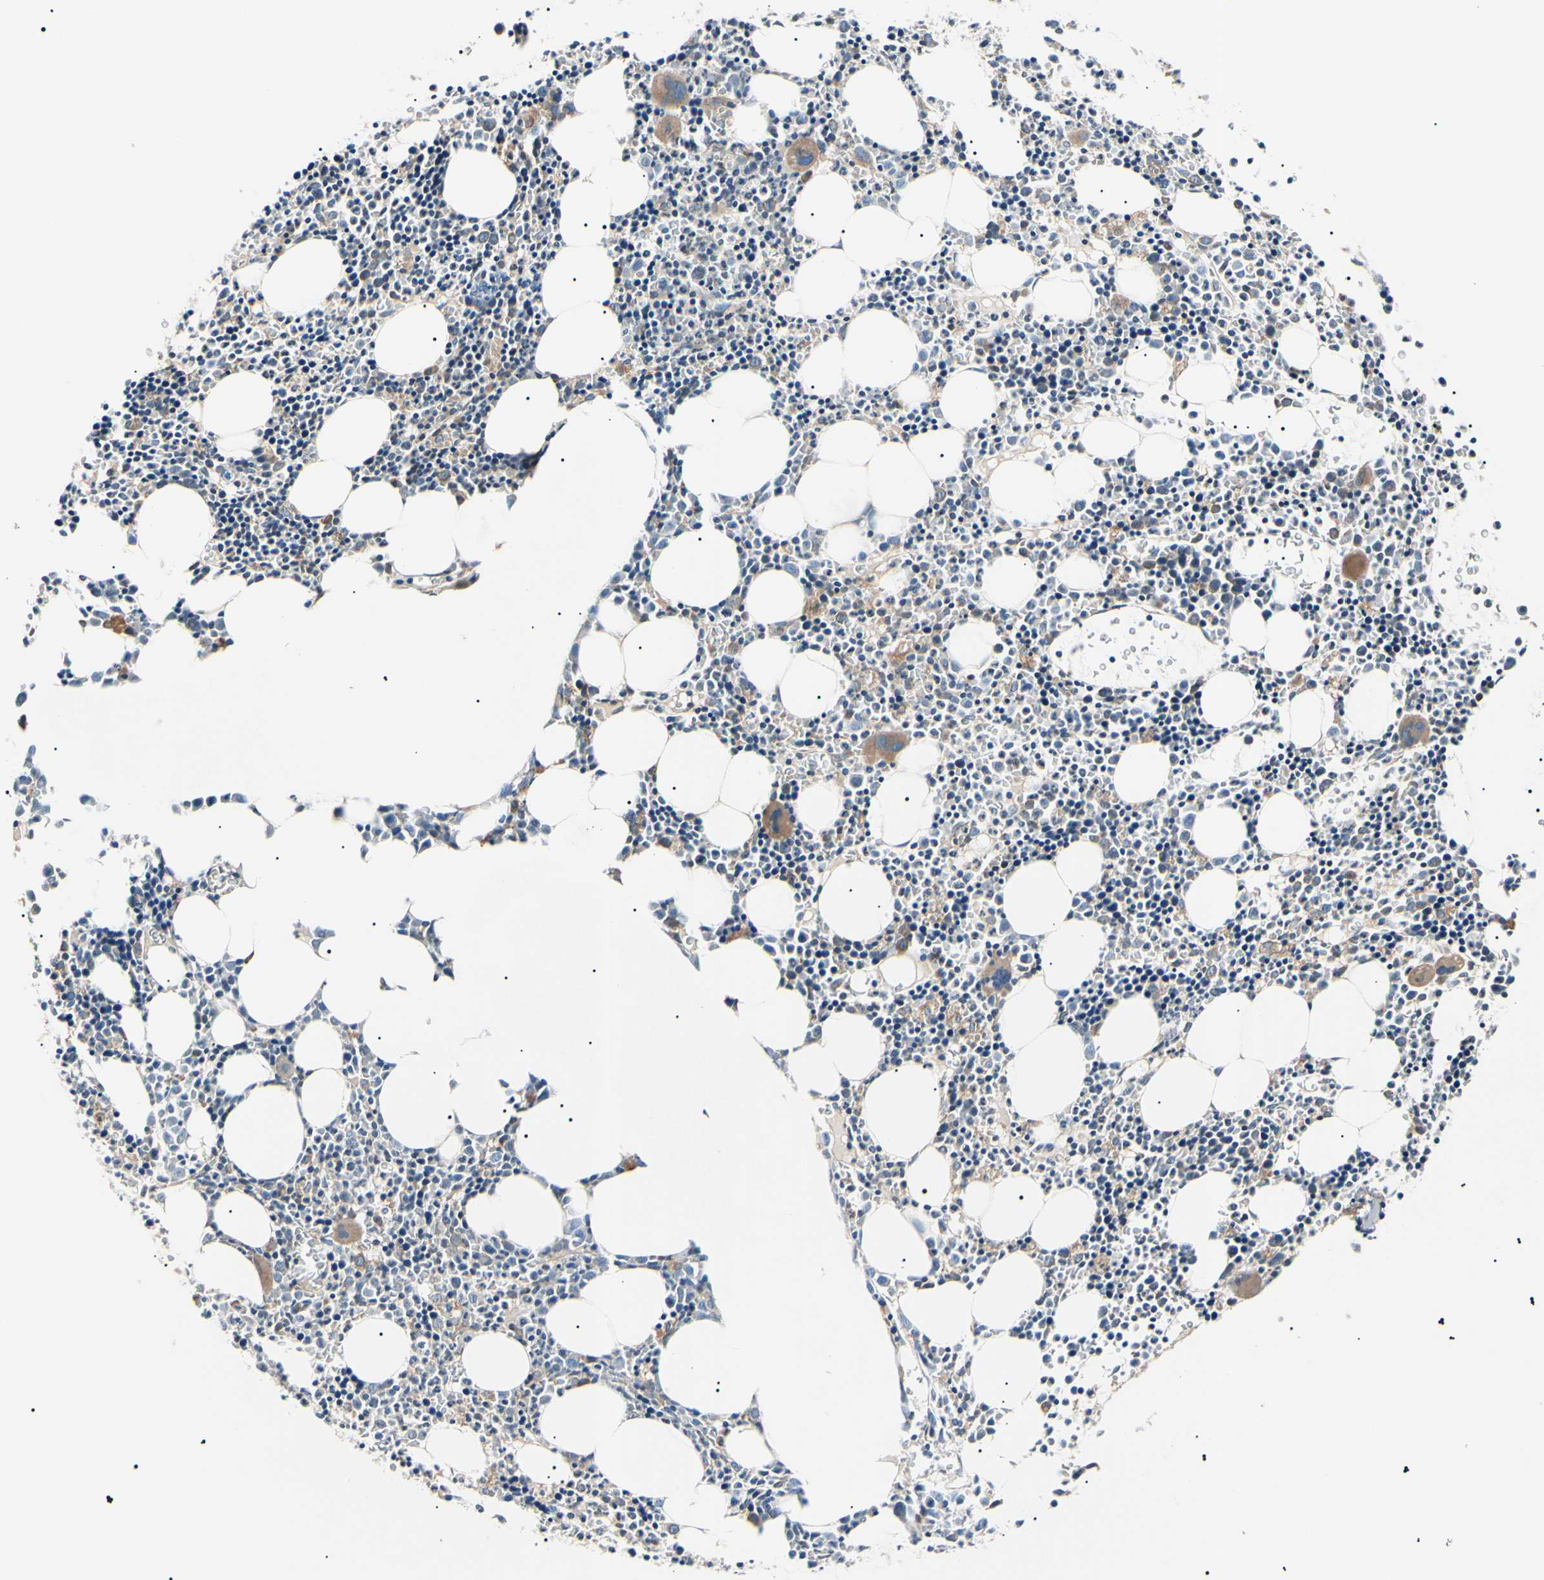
{"staining": {"intensity": "moderate", "quantity": "<25%", "location": "cytoplasmic/membranous"}, "tissue": "bone marrow", "cell_type": "Hematopoietic cells", "image_type": "normal", "snomed": [{"axis": "morphology", "description": "Normal tissue, NOS"}, {"axis": "morphology", "description": "Inflammation, NOS"}, {"axis": "topography", "description": "Bone marrow"}], "caption": "Normal bone marrow shows moderate cytoplasmic/membranous positivity in about <25% of hematopoietic cells.", "gene": "VAPA", "patient": {"sex": "female", "age": 17}}